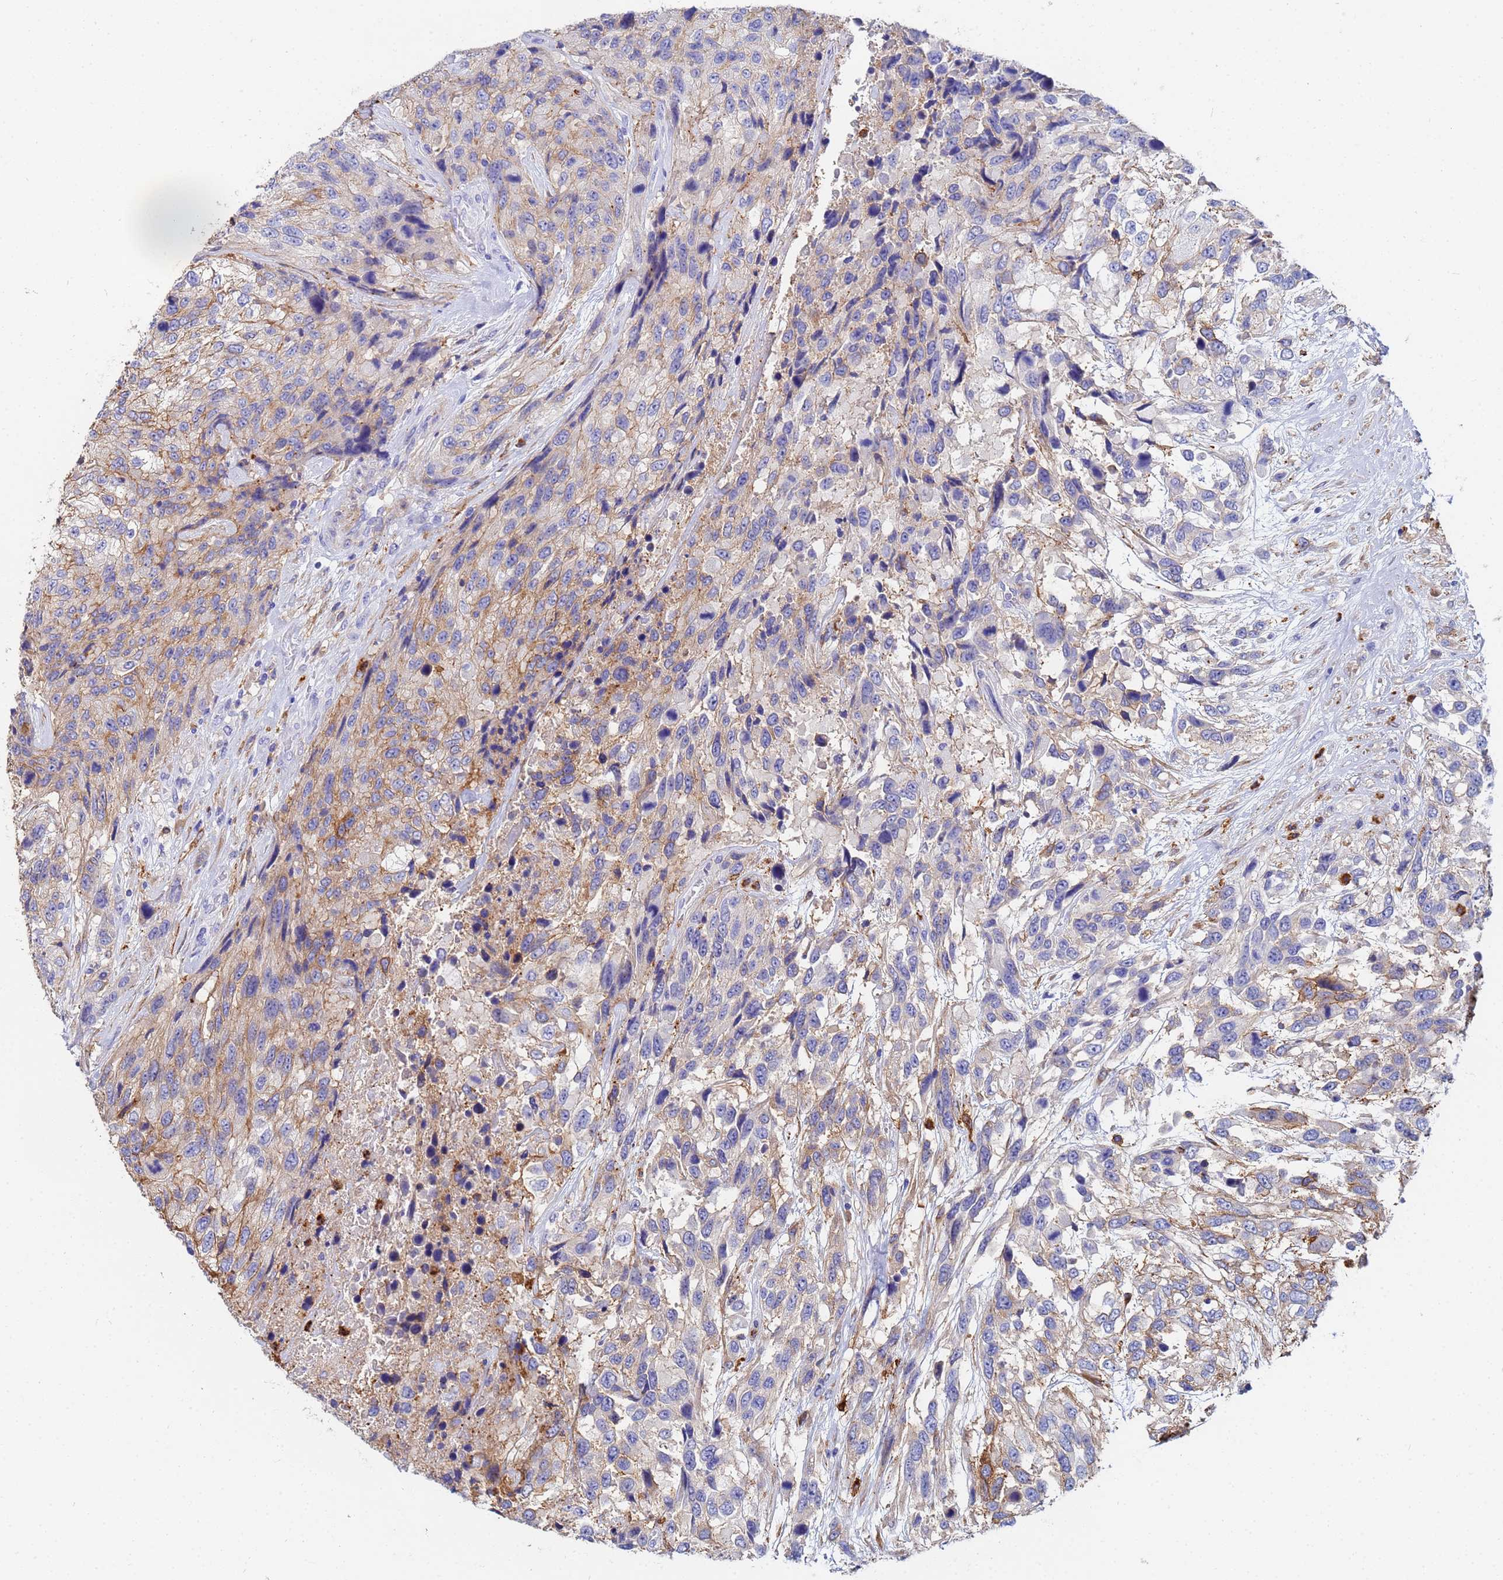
{"staining": {"intensity": "weak", "quantity": "25%-75%", "location": "cytoplasmic/membranous"}, "tissue": "urothelial cancer", "cell_type": "Tumor cells", "image_type": "cancer", "snomed": [{"axis": "morphology", "description": "Urothelial carcinoma, High grade"}, {"axis": "topography", "description": "Urinary bladder"}], "caption": "Immunohistochemical staining of urothelial carcinoma (high-grade) exhibits weak cytoplasmic/membranous protein positivity in about 25%-75% of tumor cells.", "gene": "BASP1", "patient": {"sex": "female", "age": 70}}